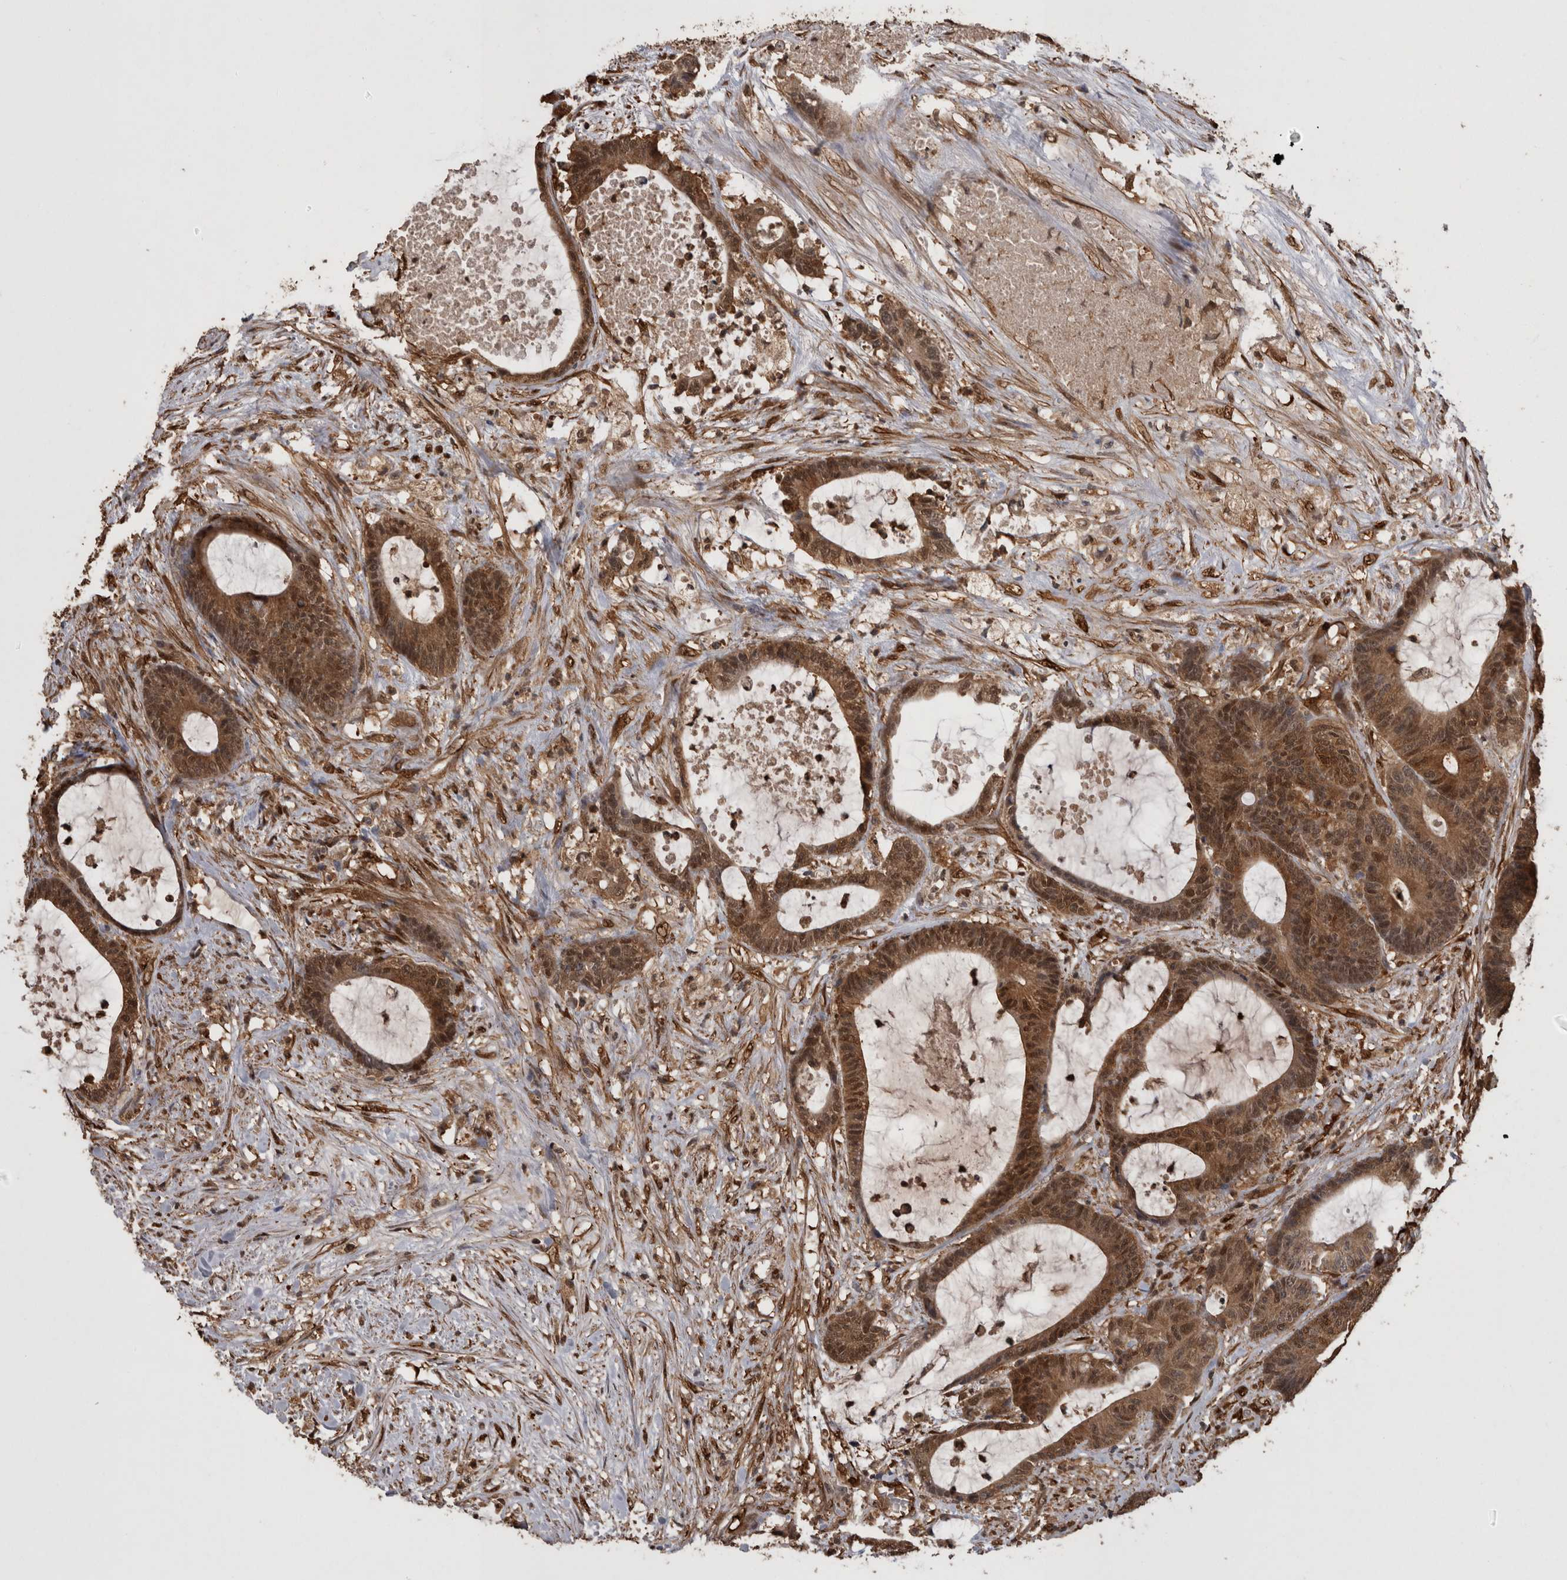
{"staining": {"intensity": "moderate", "quantity": ">75%", "location": "cytoplasmic/membranous,nuclear"}, "tissue": "colorectal cancer", "cell_type": "Tumor cells", "image_type": "cancer", "snomed": [{"axis": "morphology", "description": "Adenocarcinoma, NOS"}, {"axis": "topography", "description": "Colon"}], "caption": "Protein expression analysis of human colorectal cancer reveals moderate cytoplasmic/membranous and nuclear positivity in about >75% of tumor cells.", "gene": "LXN", "patient": {"sex": "female", "age": 84}}